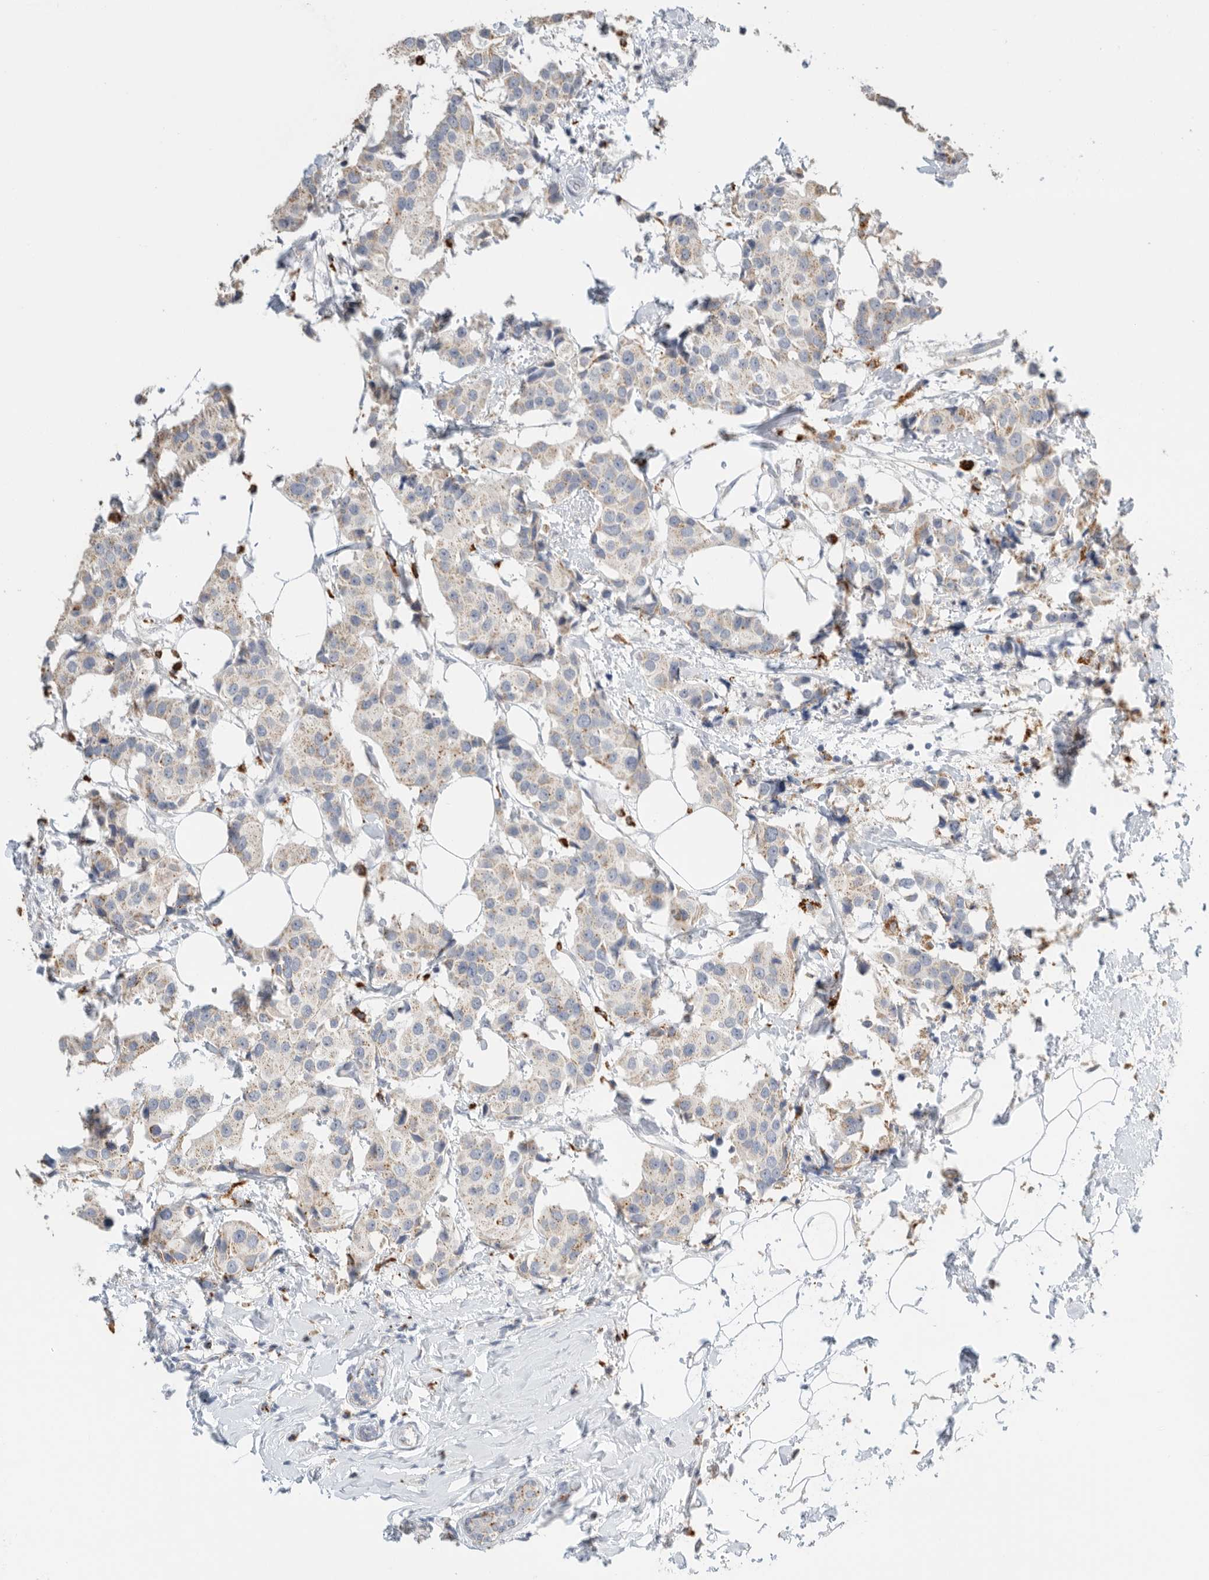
{"staining": {"intensity": "strong", "quantity": "<25%", "location": "cytoplasmic/membranous"}, "tissue": "breast cancer", "cell_type": "Tumor cells", "image_type": "cancer", "snomed": [{"axis": "morphology", "description": "Normal tissue, NOS"}, {"axis": "morphology", "description": "Duct carcinoma"}, {"axis": "topography", "description": "Breast"}], "caption": "Human breast cancer stained with a brown dye reveals strong cytoplasmic/membranous positive expression in about <25% of tumor cells.", "gene": "GGH", "patient": {"sex": "female", "age": 39}}